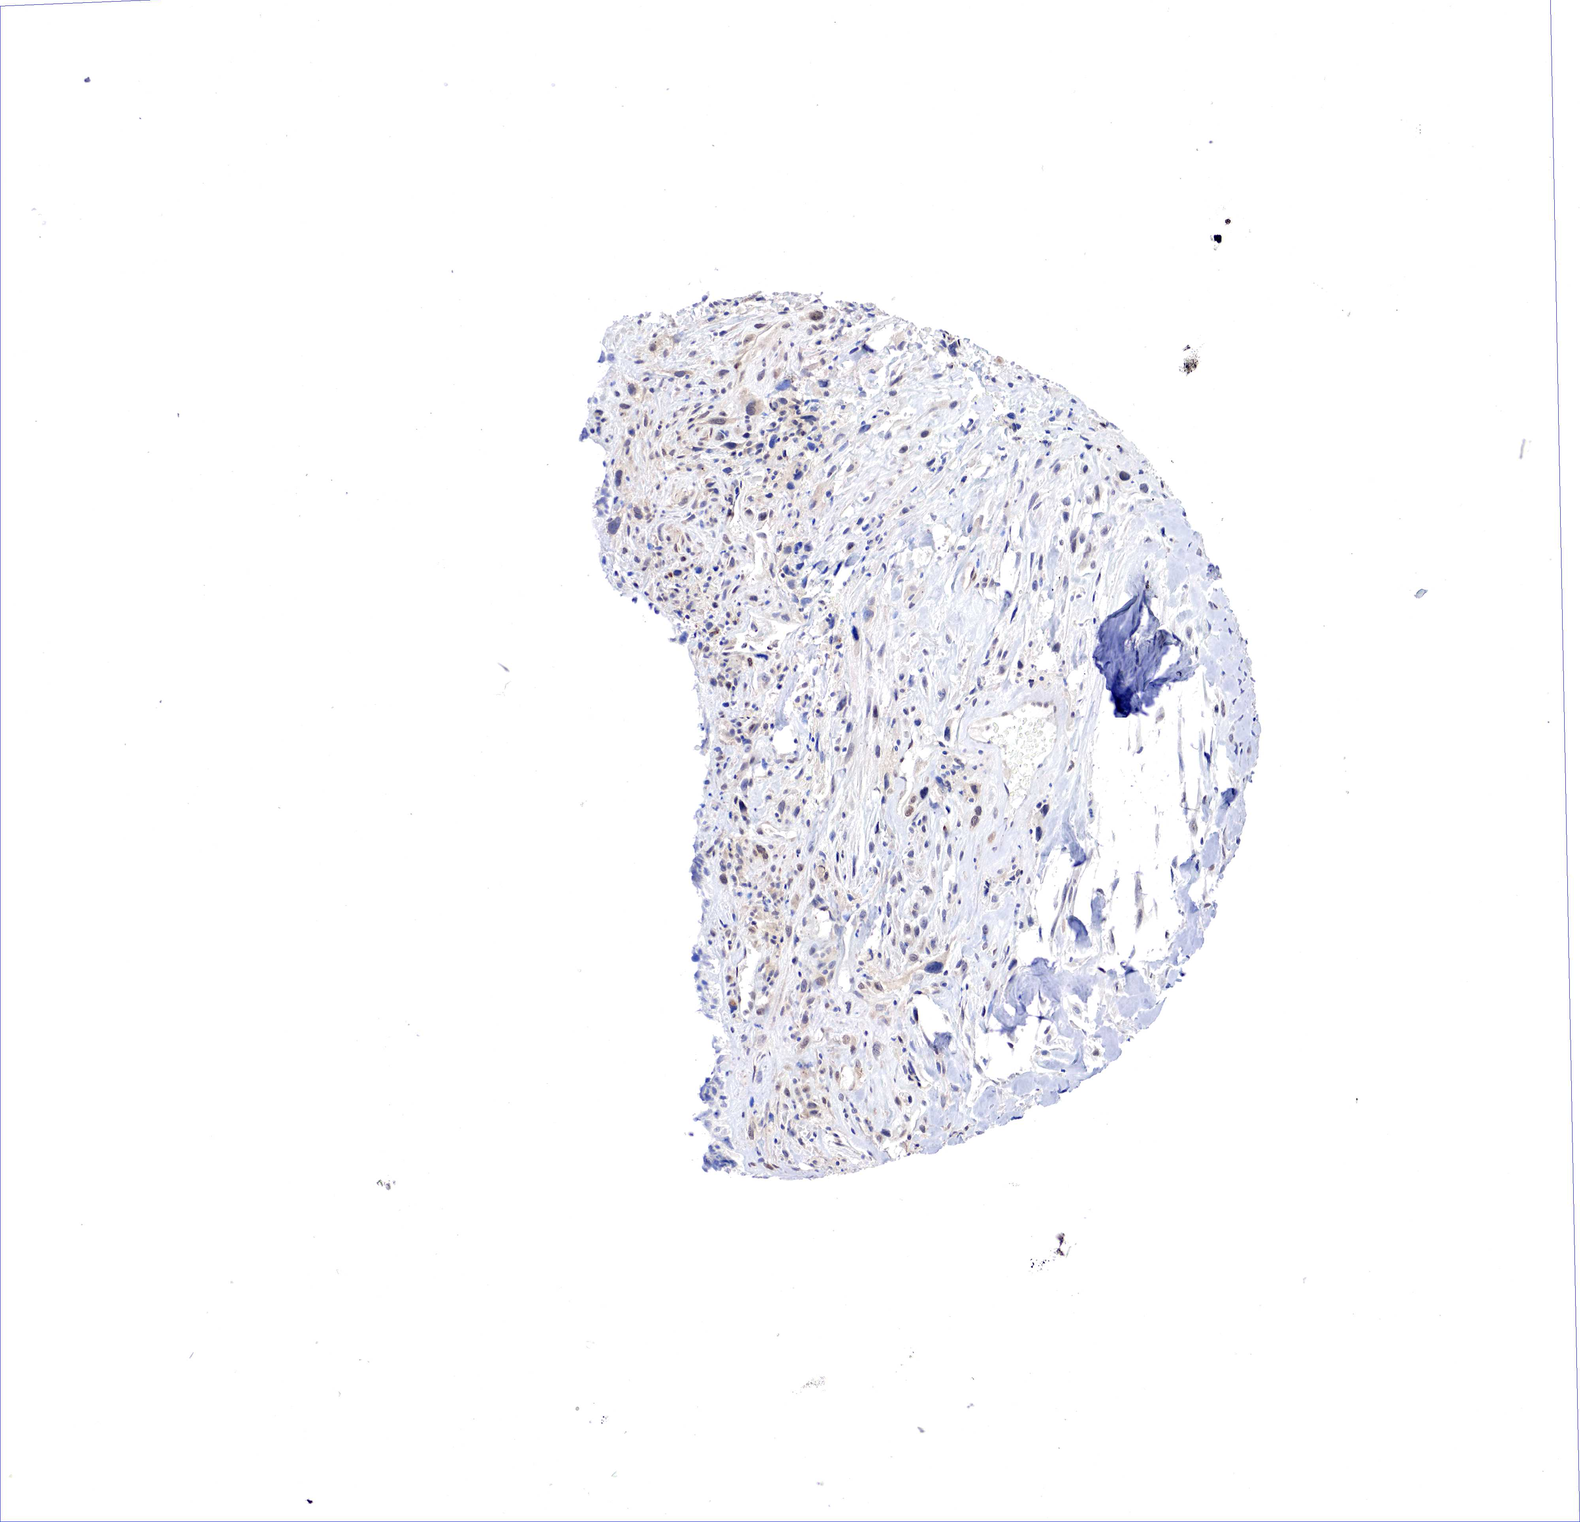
{"staining": {"intensity": "weak", "quantity": "25%-75%", "location": "cytoplasmic/membranous,nuclear"}, "tissue": "breast cancer", "cell_type": "Tumor cells", "image_type": "cancer", "snomed": [{"axis": "morphology", "description": "Neoplasm, malignant, NOS"}, {"axis": "topography", "description": "Breast"}], "caption": "Breast cancer (neoplasm (malignant)) stained with IHC exhibits weak cytoplasmic/membranous and nuclear staining in approximately 25%-75% of tumor cells. (DAB (3,3'-diaminobenzidine) IHC, brown staining for protein, blue staining for nuclei).", "gene": "PABIR2", "patient": {"sex": "female", "age": 50}}